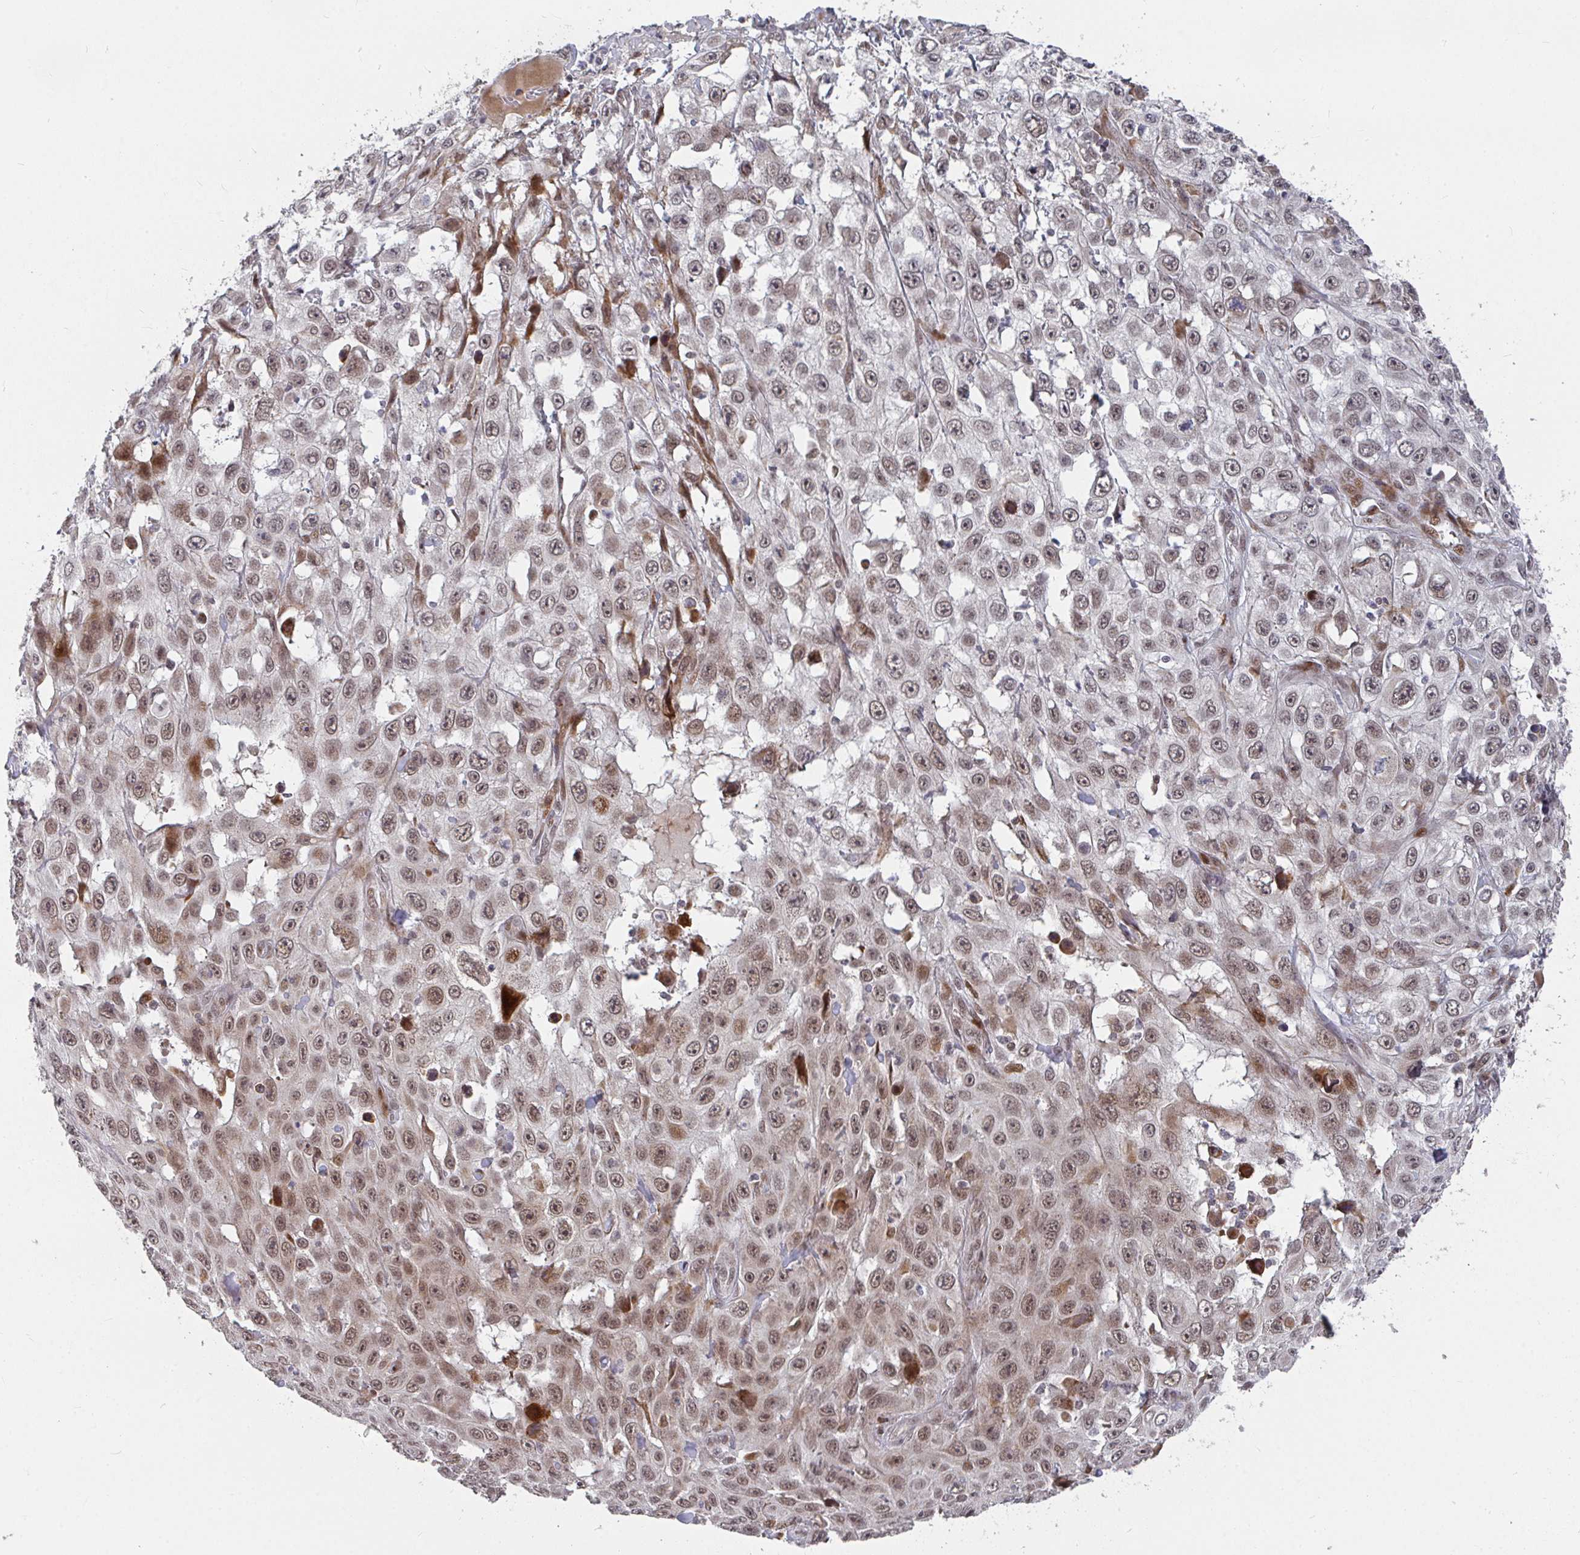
{"staining": {"intensity": "weak", "quantity": ">75%", "location": "nuclear"}, "tissue": "skin cancer", "cell_type": "Tumor cells", "image_type": "cancer", "snomed": [{"axis": "morphology", "description": "Squamous cell carcinoma, NOS"}, {"axis": "topography", "description": "Skin"}], "caption": "Immunohistochemical staining of human skin squamous cell carcinoma shows low levels of weak nuclear protein positivity in approximately >75% of tumor cells. Nuclei are stained in blue.", "gene": "RBBP5", "patient": {"sex": "male", "age": 82}}